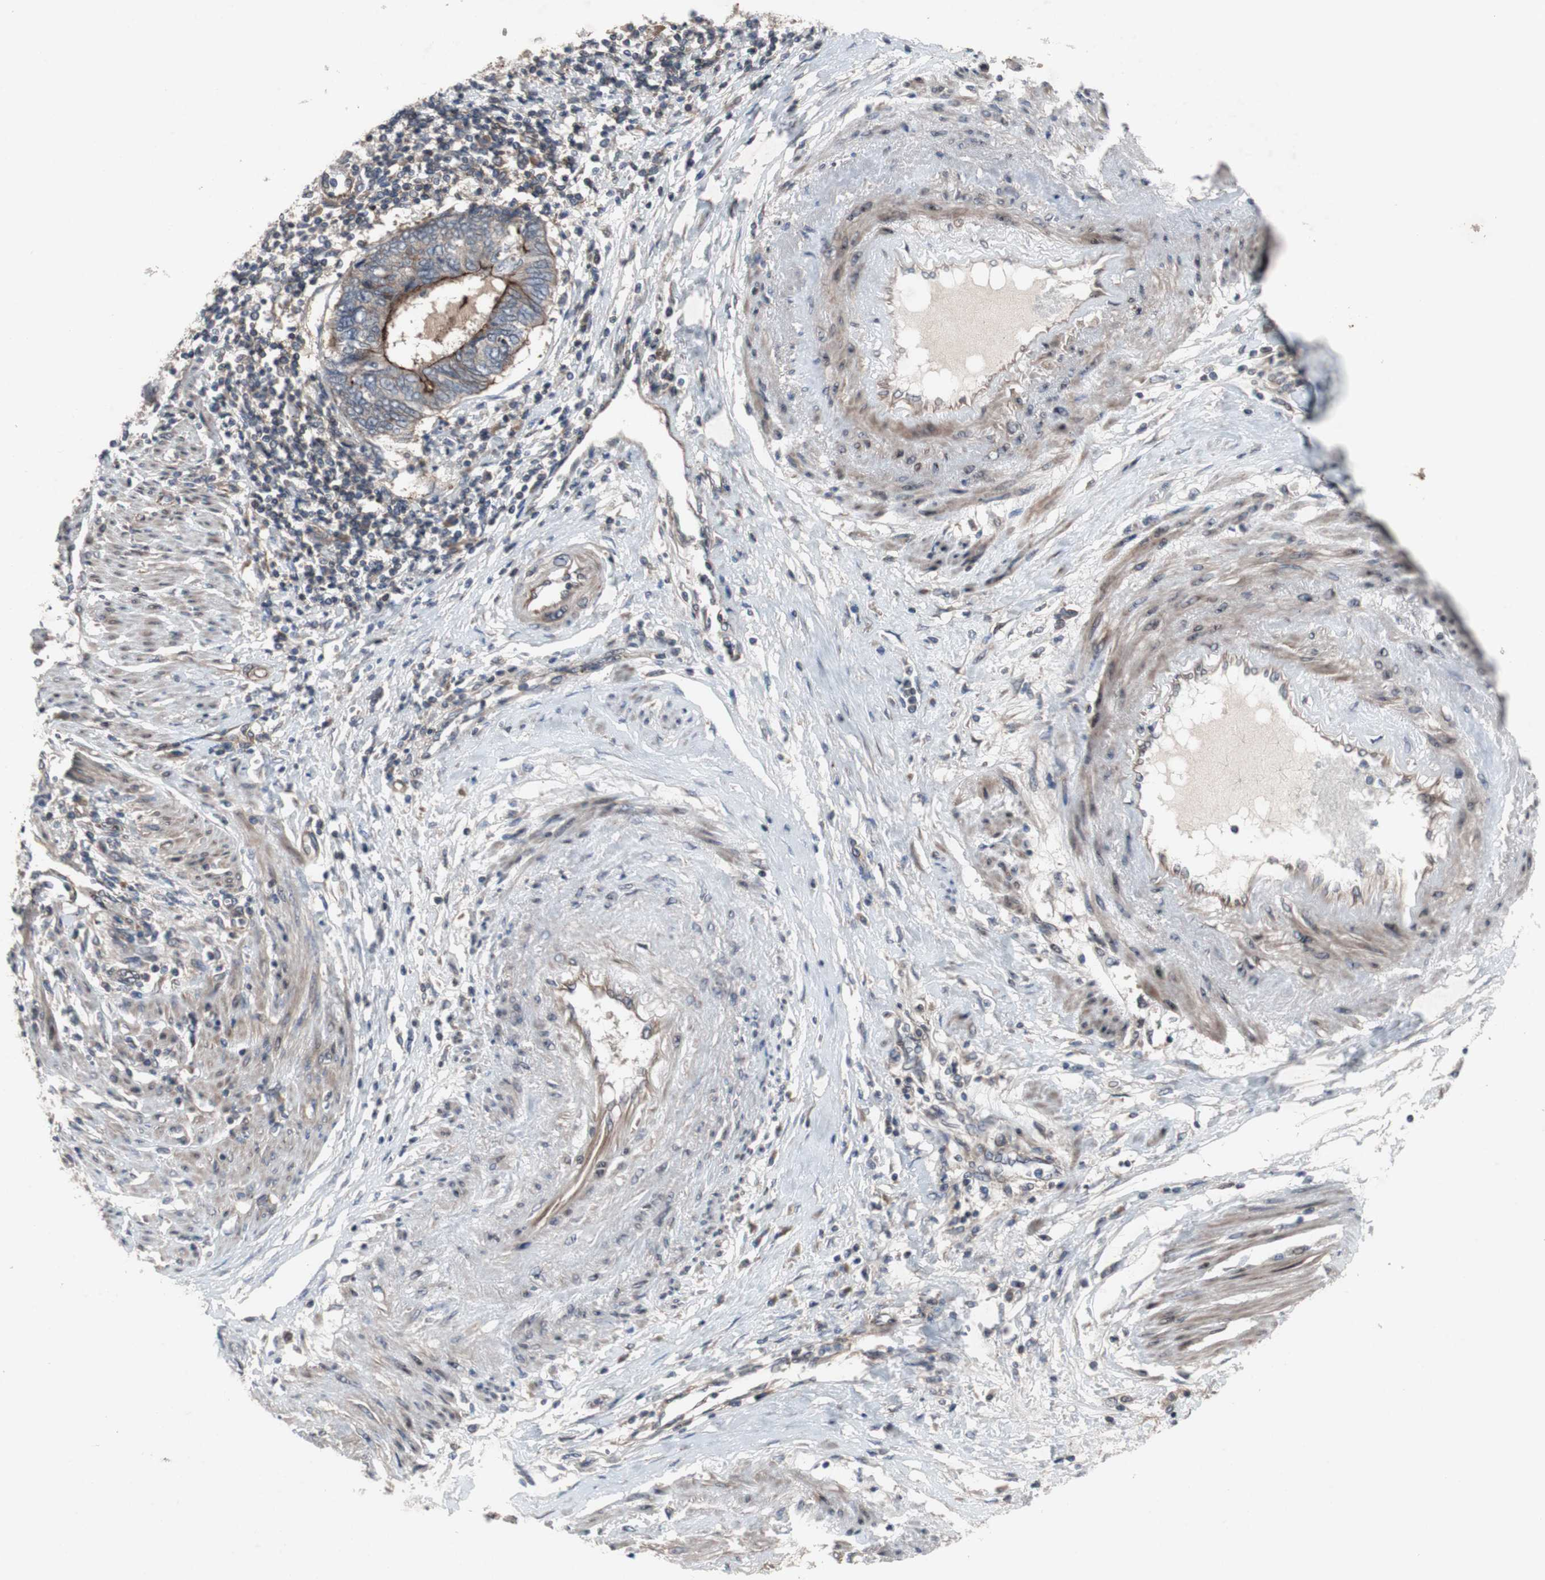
{"staining": {"intensity": "moderate", "quantity": "25%-75%", "location": "cytoplasmic/membranous"}, "tissue": "endometrial cancer", "cell_type": "Tumor cells", "image_type": "cancer", "snomed": [{"axis": "morphology", "description": "Adenocarcinoma, NOS"}, {"axis": "topography", "description": "Uterus"}, {"axis": "topography", "description": "Endometrium"}], "caption": "This micrograph reveals endometrial cancer (adenocarcinoma) stained with immunohistochemistry to label a protein in brown. The cytoplasmic/membranous of tumor cells show moderate positivity for the protein. Nuclei are counter-stained blue.", "gene": "OAZ1", "patient": {"sex": "female", "age": 70}}